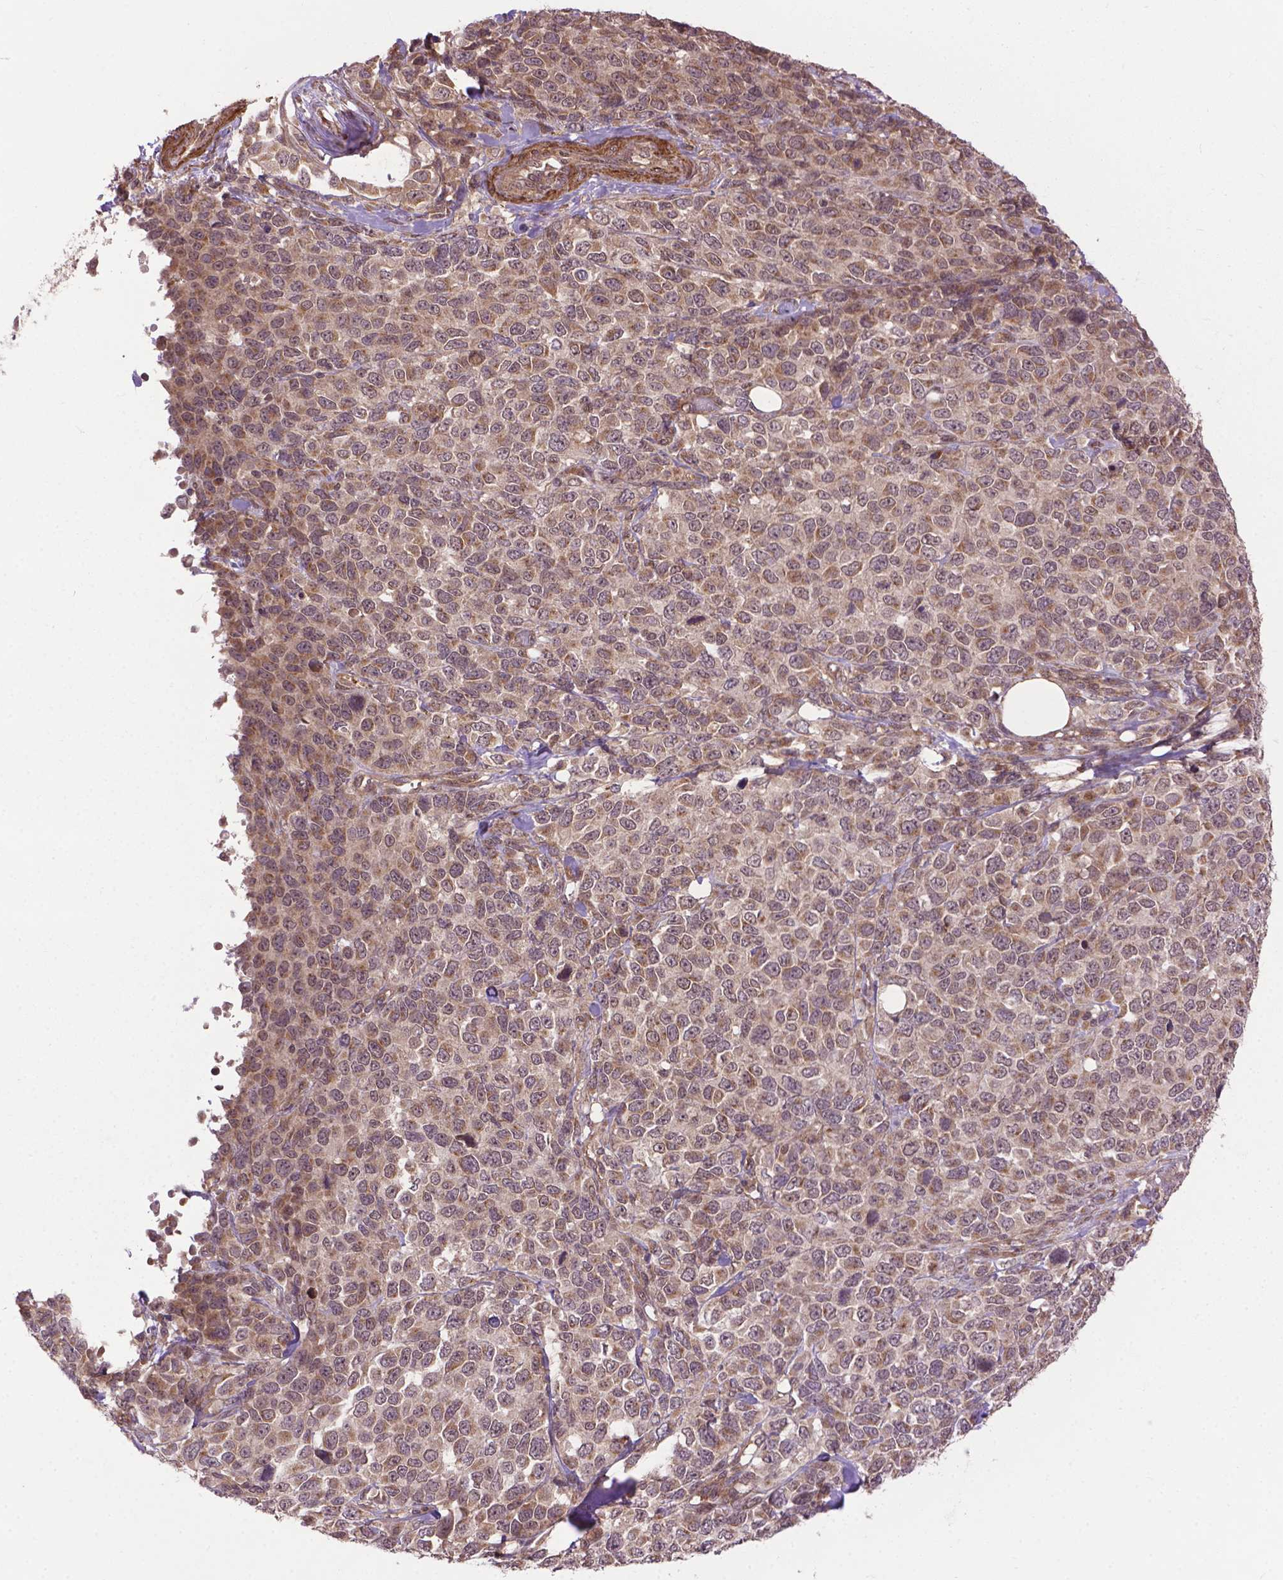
{"staining": {"intensity": "moderate", "quantity": ">75%", "location": "cytoplasmic/membranous"}, "tissue": "melanoma", "cell_type": "Tumor cells", "image_type": "cancer", "snomed": [{"axis": "morphology", "description": "Malignant melanoma, Metastatic site"}, {"axis": "topography", "description": "Skin"}], "caption": "Malignant melanoma (metastatic site) stained for a protein exhibits moderate cytoplasmic/membranous positivity in tumor cells. (IHC, brightfield microscopy, high magnification).", "gene": "ZNF616", "patient": {"sex": "male", "age": 84}}